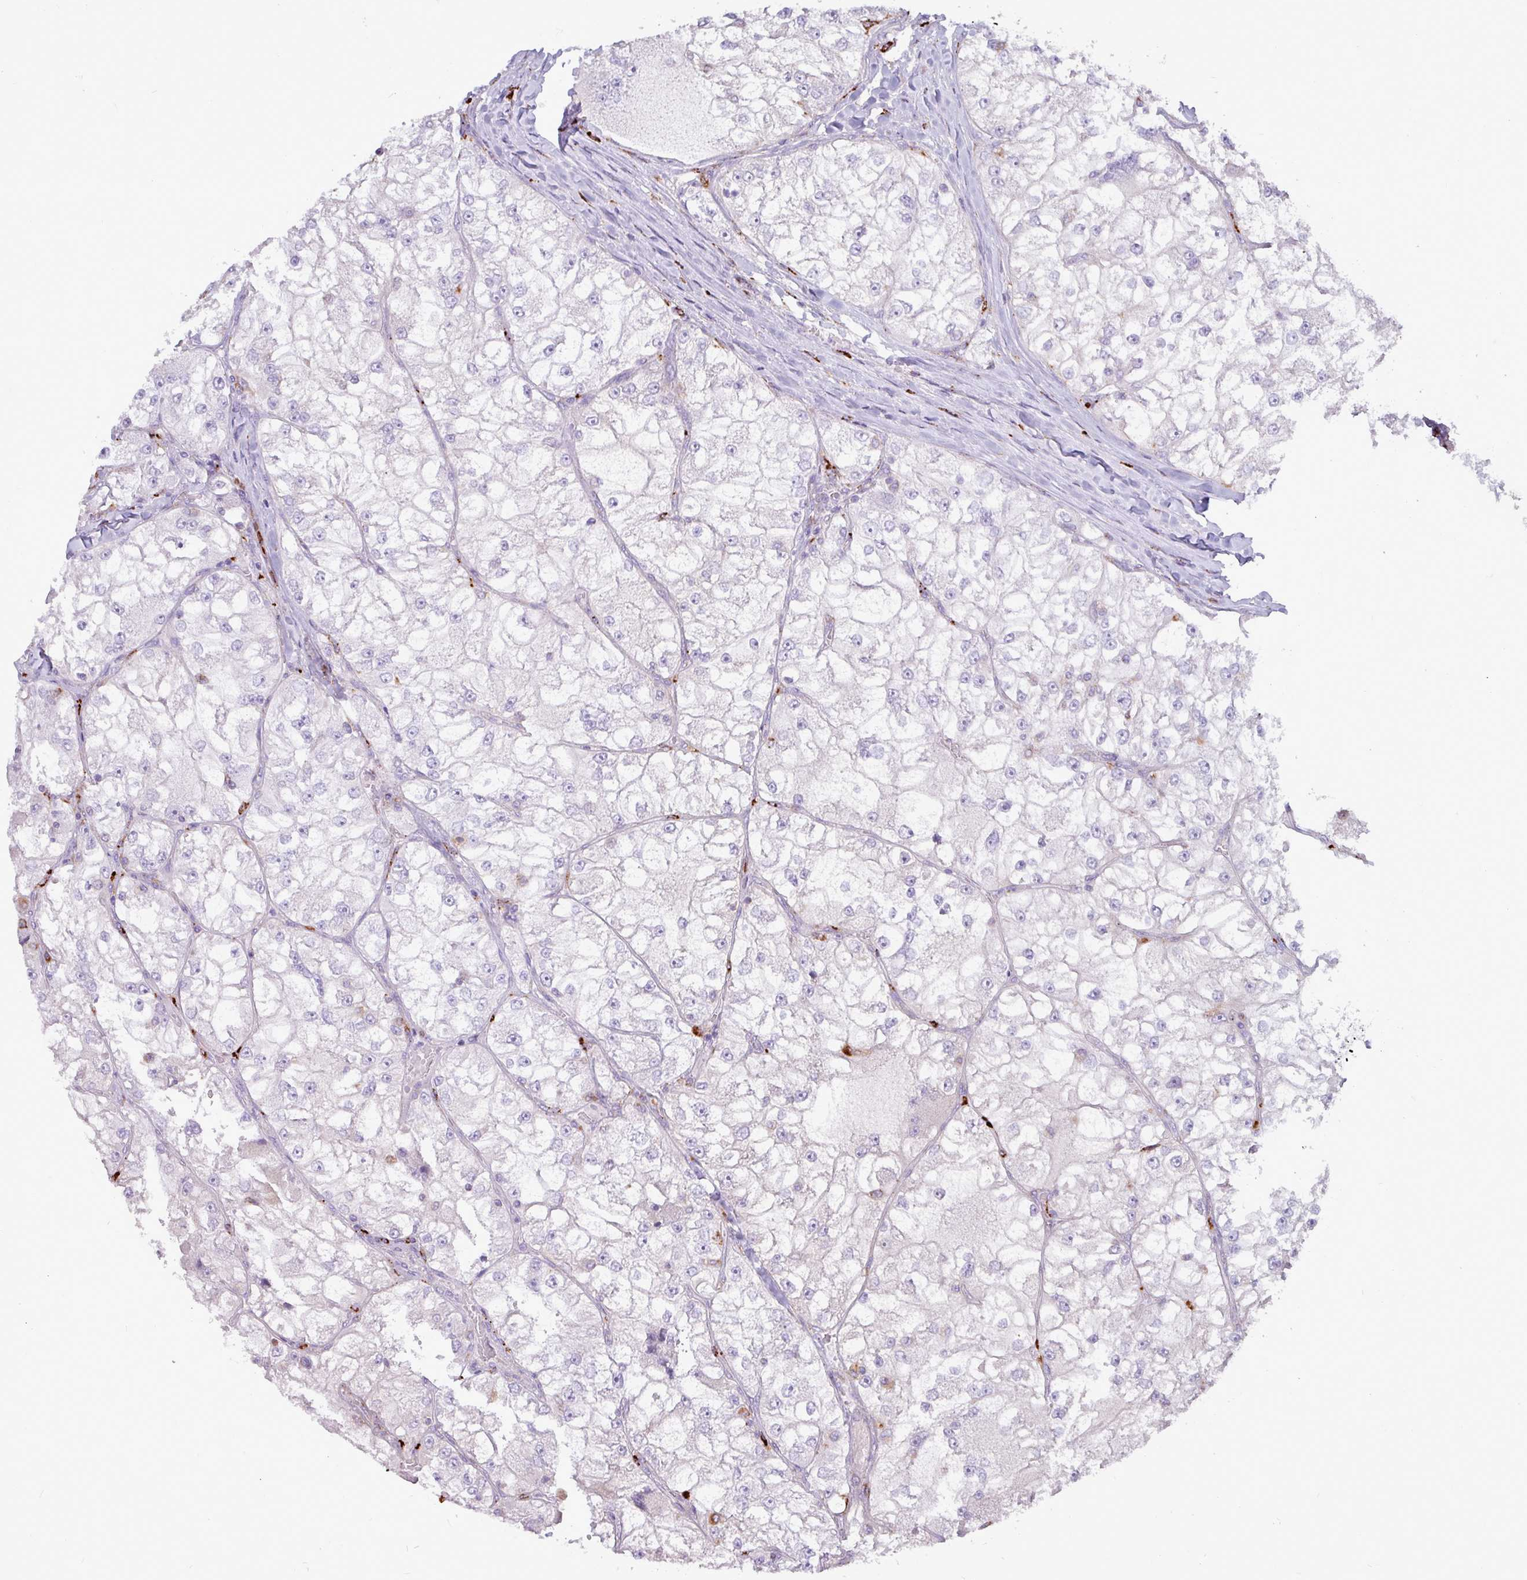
{"staining": {"intensity": "negative", "quantity": "none", "location": "none"}, "tissue": "renal cancer", "cell_type": "Tumor cells", "image_type": "cancer", "snomed": [{"axis": "morphology", "description": "Adenocarcinoma, NOS"}, {"axis": "topography", "description": "Kidney"}], "caption": "An image of adenocarcinoma (renal) stained for a protein shows no brown staining in tumor cells.", "gene": "AMIGO2", "patient": {"sex": "female", "age": 72}}